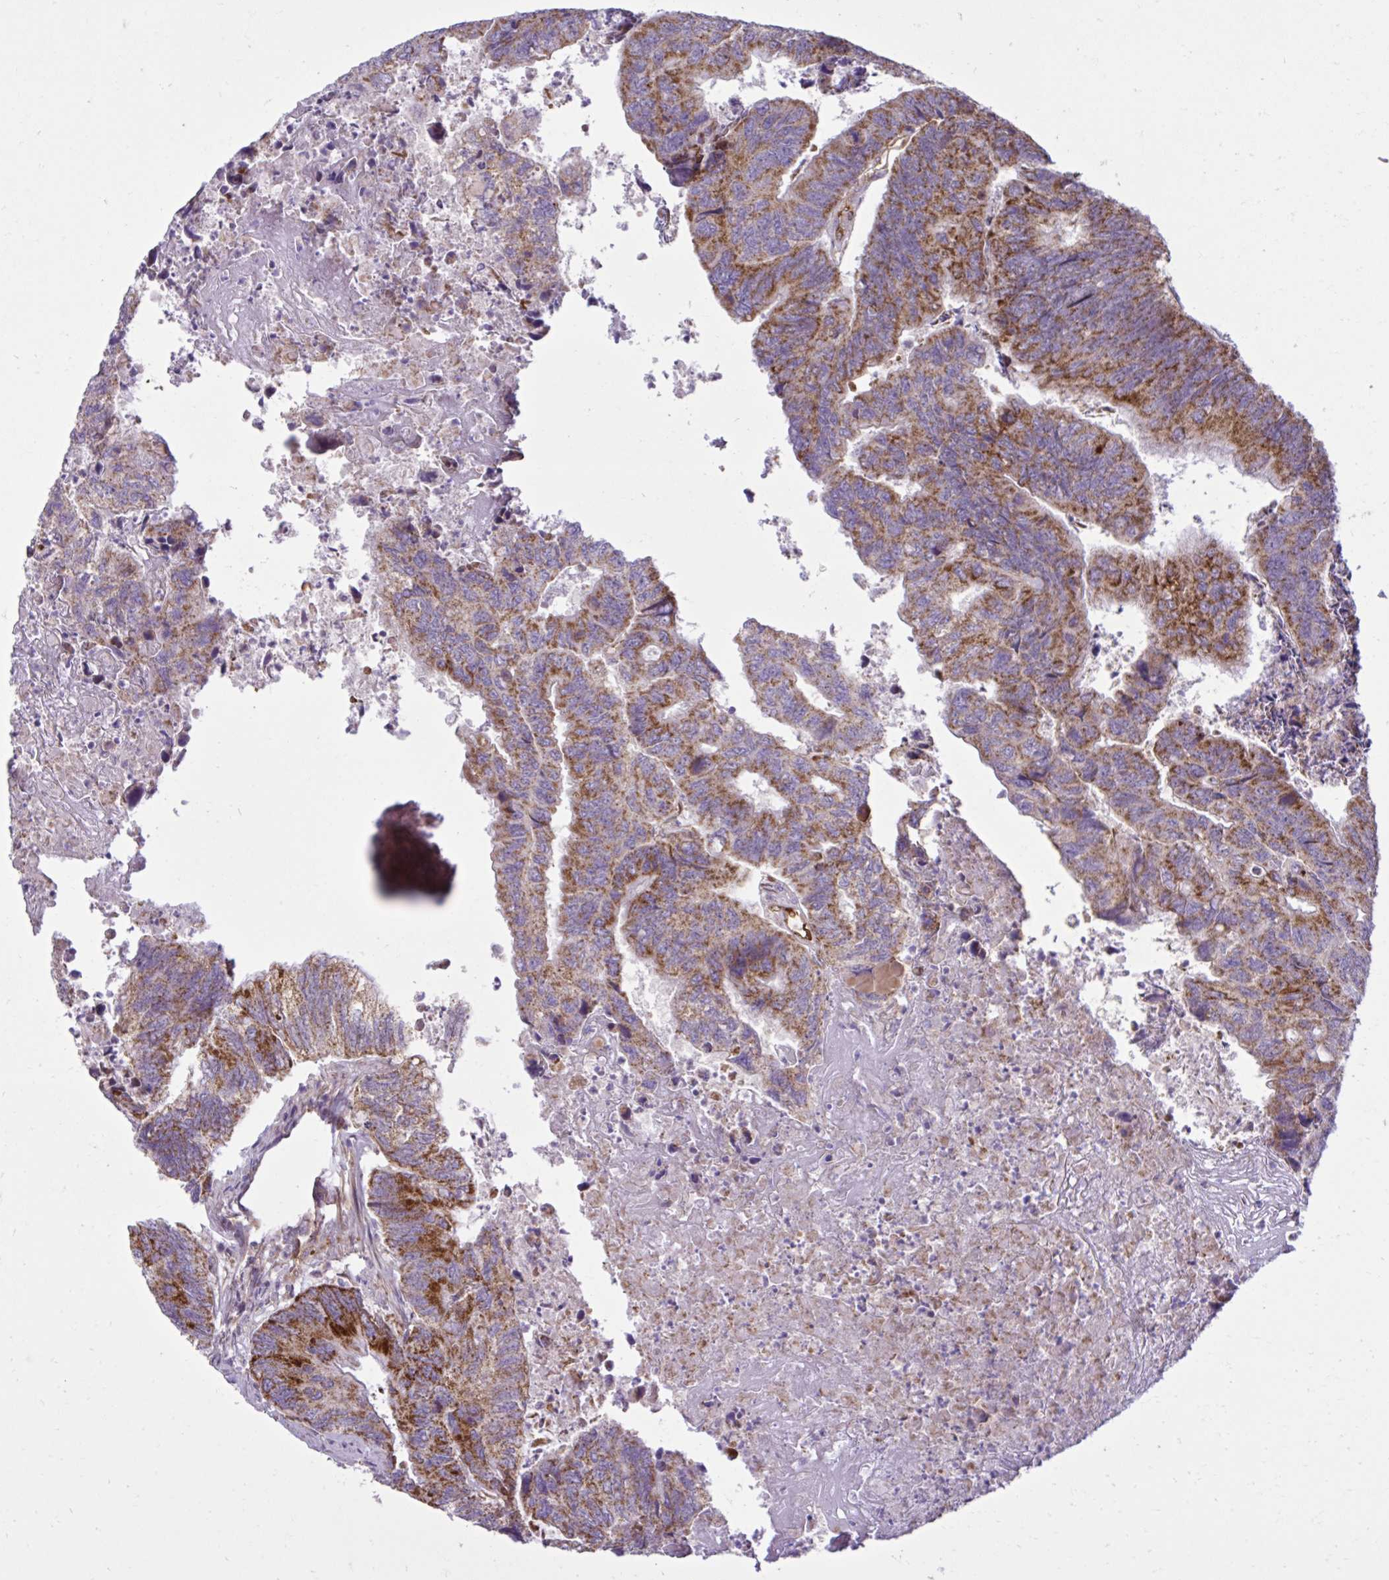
{"staining": {"intensity": "strong", "quantity": ">75%", "location": "cytoplasmic/membranous"}, "tissue": "colorectal cancer", "cell_type": "Tumor cells", "image_type": "cancer", "snomed": [{"axis": "morphology", "description": "Adenocarcinoma, NOS"}, {"axis": "topography", "description": "Colon"}], "caption": "Colorectal cancer tissue displays strong cytoplasmic/membranous positivity in about >75% of tumor cells, visualized by immunohistochemistry.", "gene": "LIMS1", "patient": {"sex": "female", "age": 67}}